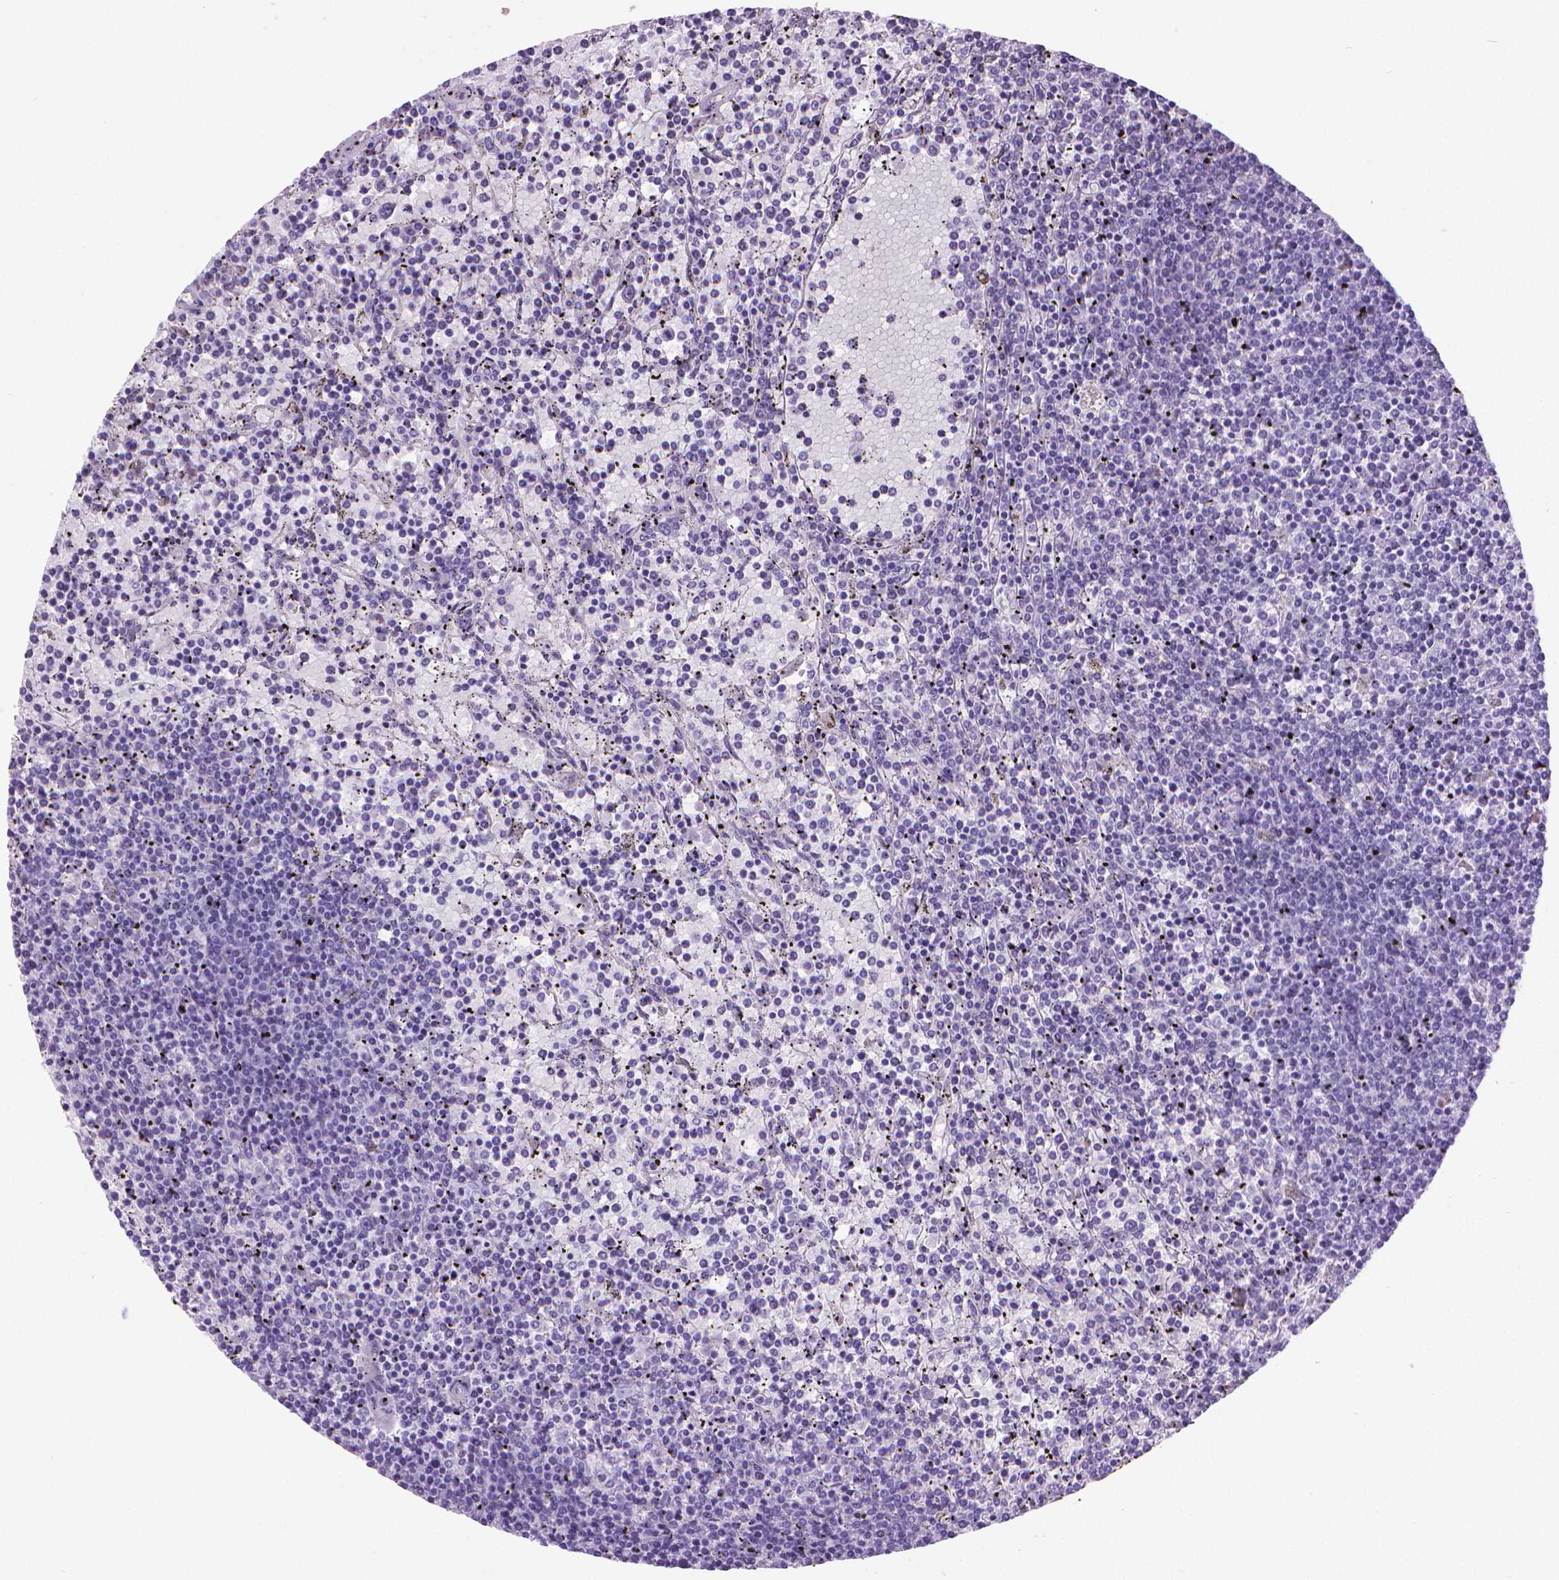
{"staining": {"intensity": "negative", "quantity": "none", "location": "none"}, "tissue": "lymphoma", "cell_type": "Tumor cells", "image_type": "cancer", "snomed": [{"axis": "morphology", "description": "Malignant lymphoma, non-Hodgkin's type, Low grade"}, {"axis": "topography", "description": "Spleen"}], "caption": "There is no significant staining in tumor cells of low-grade malignant lymphoma, non-Hodgkin's type. Nuclei are stained in blue.", "gene": "PNMA2", "patient": {"sex": "female", "age": 77}}